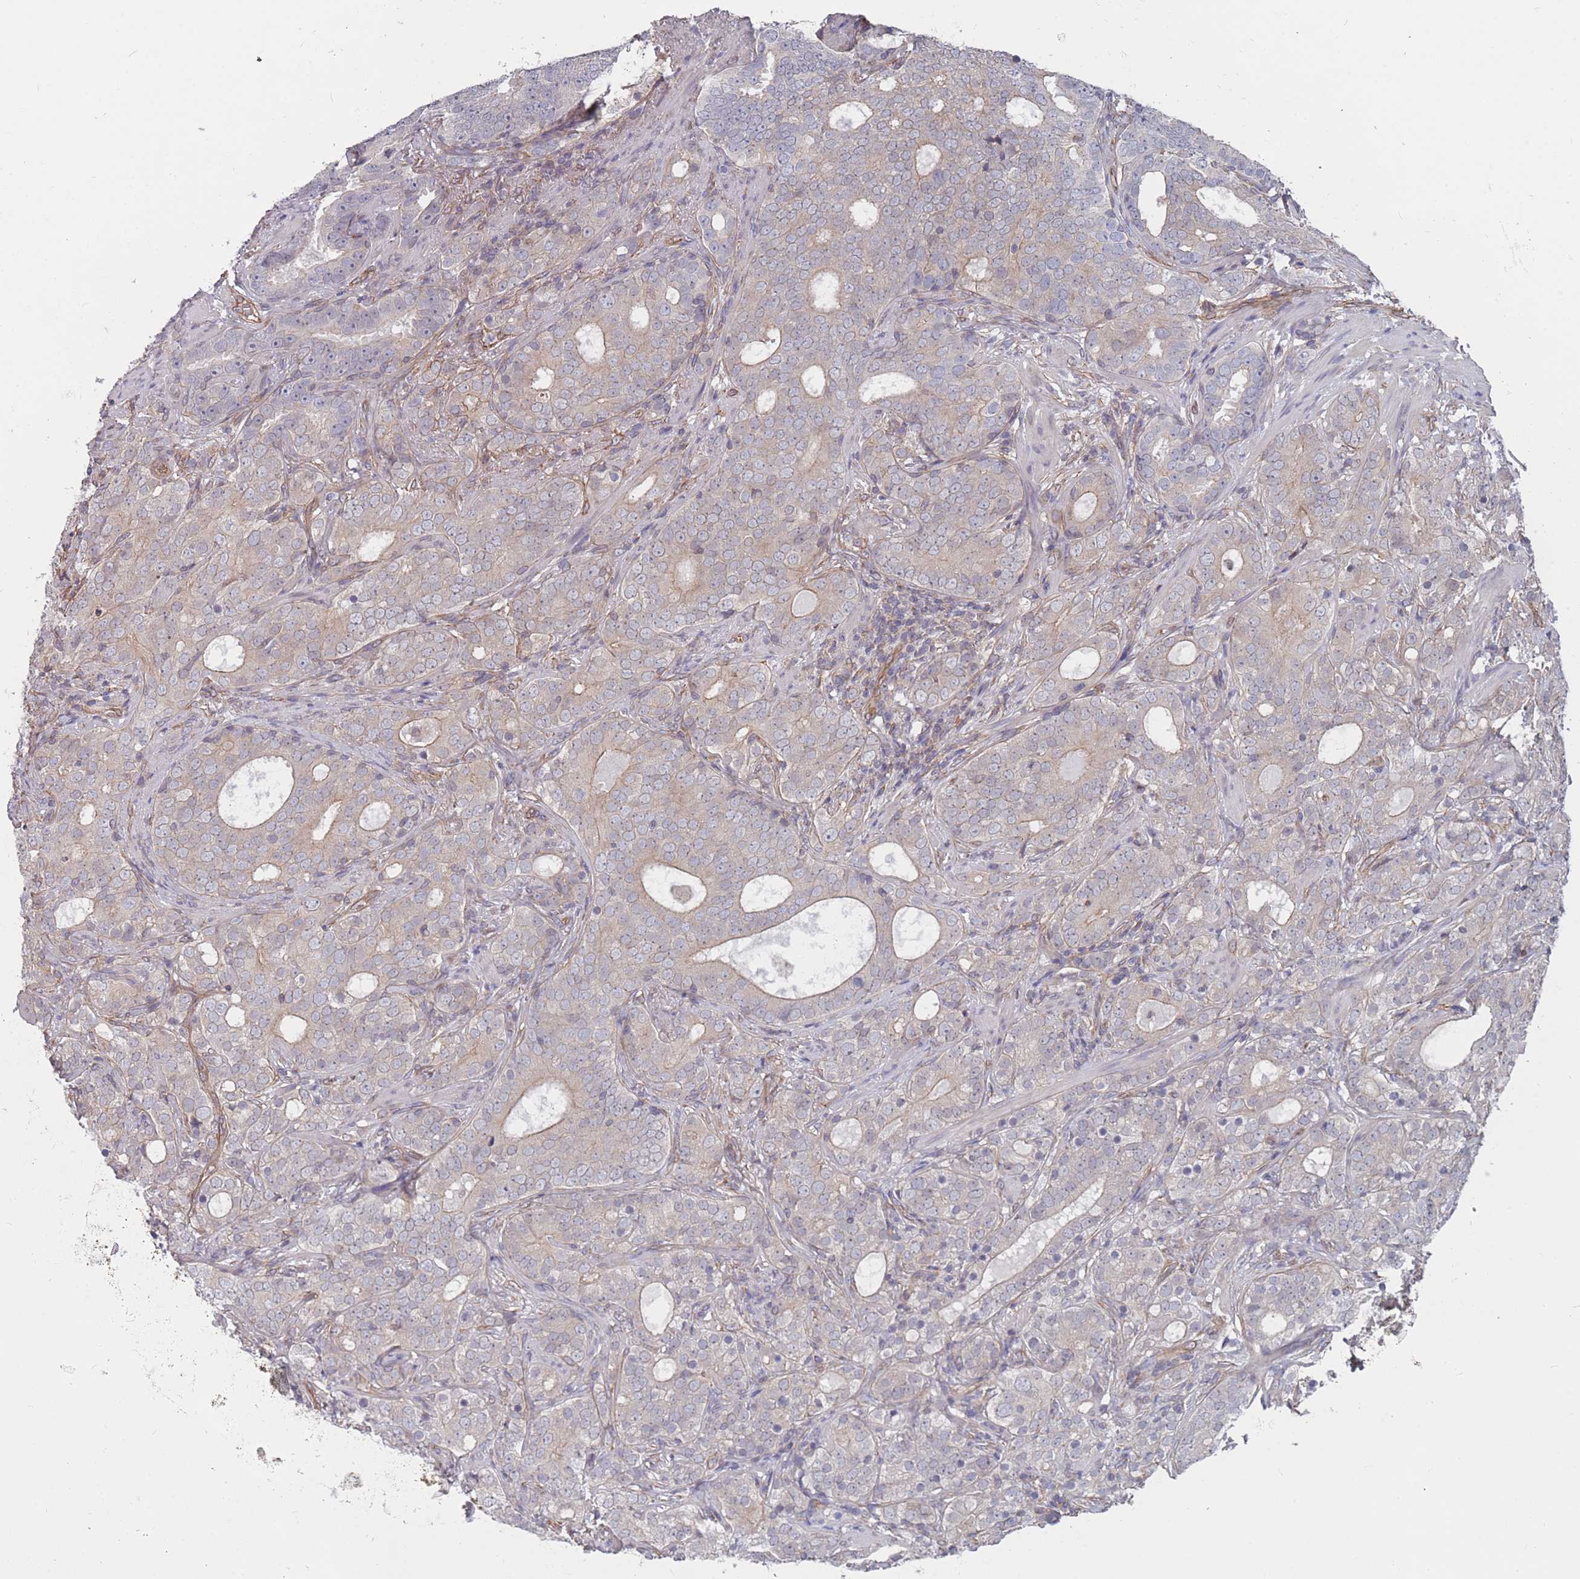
{"staining": {"intensity": "weak", "quantity": "<25%", "location": "cytoplasmic/membranous"}, "tissue": "prostate cancer", "cell_type": "Tumor cells", "image_type": "cancer", "snomed": [{"axis": "morphology", "description": "Adenocarcinoma, High grade"}, {"axis": "topography", "description": "Prostate"}], "caption": "The photomicrograph demonstrates no staining of tumor cells in prostate cancer (high-grade adenocarcinoma). (DAB (3,3'-diaminobenzidine) immunohistochemistry (IHC) visualized using brightfield microscopy, high magnification).", "gene": "SLC1A6", "patient": {"sex": "male", "age": 64}}